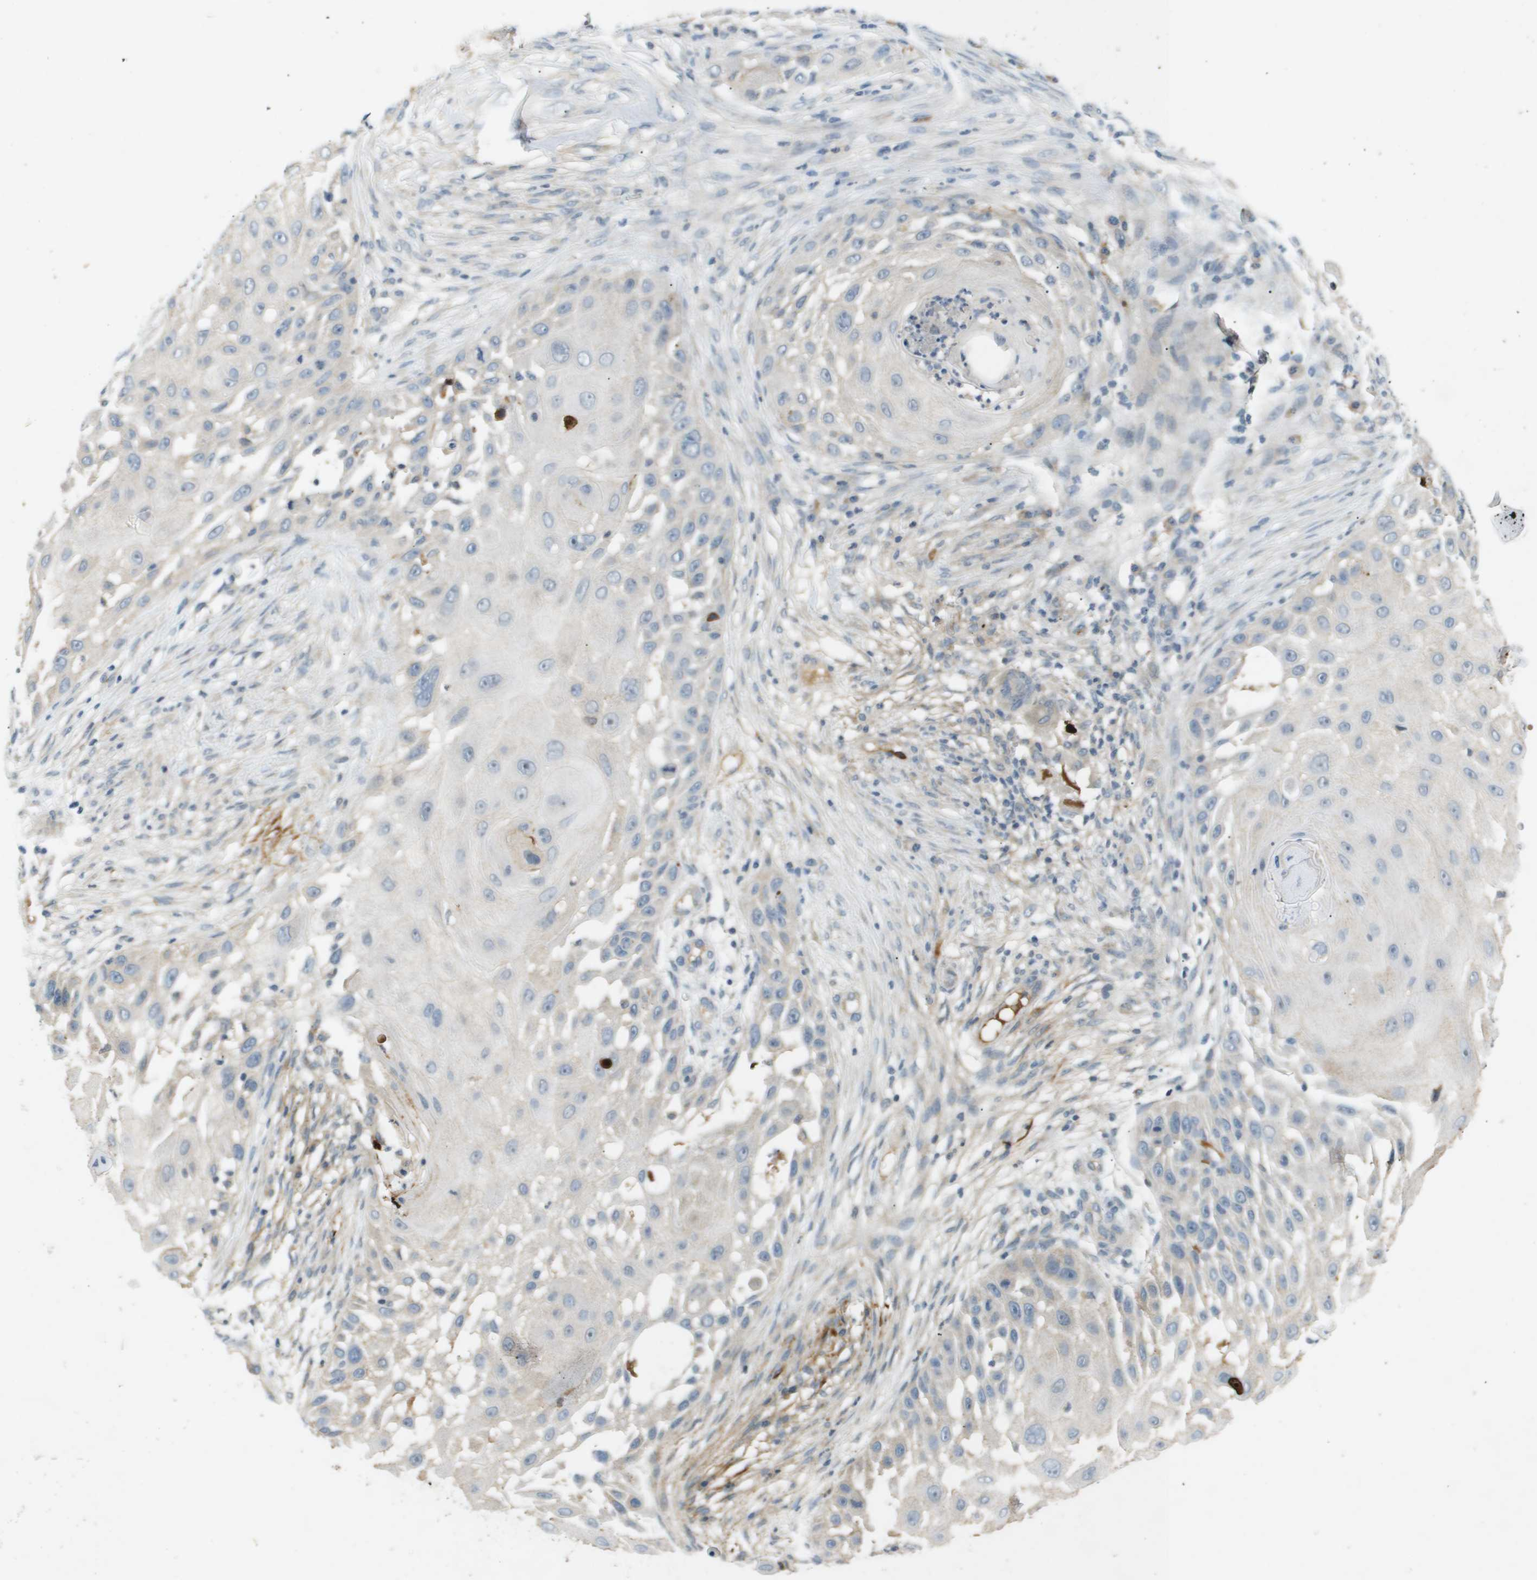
{"staining": {"intensity": "negative", "quantity": "none", "location": "none"}, "tissue": "skin cancer", "cell_type": "Tumor cells", "image_type": "cancer", "snomed": [{"axis": "morphology", "description": "Squamous cell carcinoma, NOS"}, {"axis": "topography", "description": "Skin"}], "caption": "Tumor cells show no significant protein expression in skin cancer.", "gene": "VTN", "patient": {"sex": "female", "age": 44}}